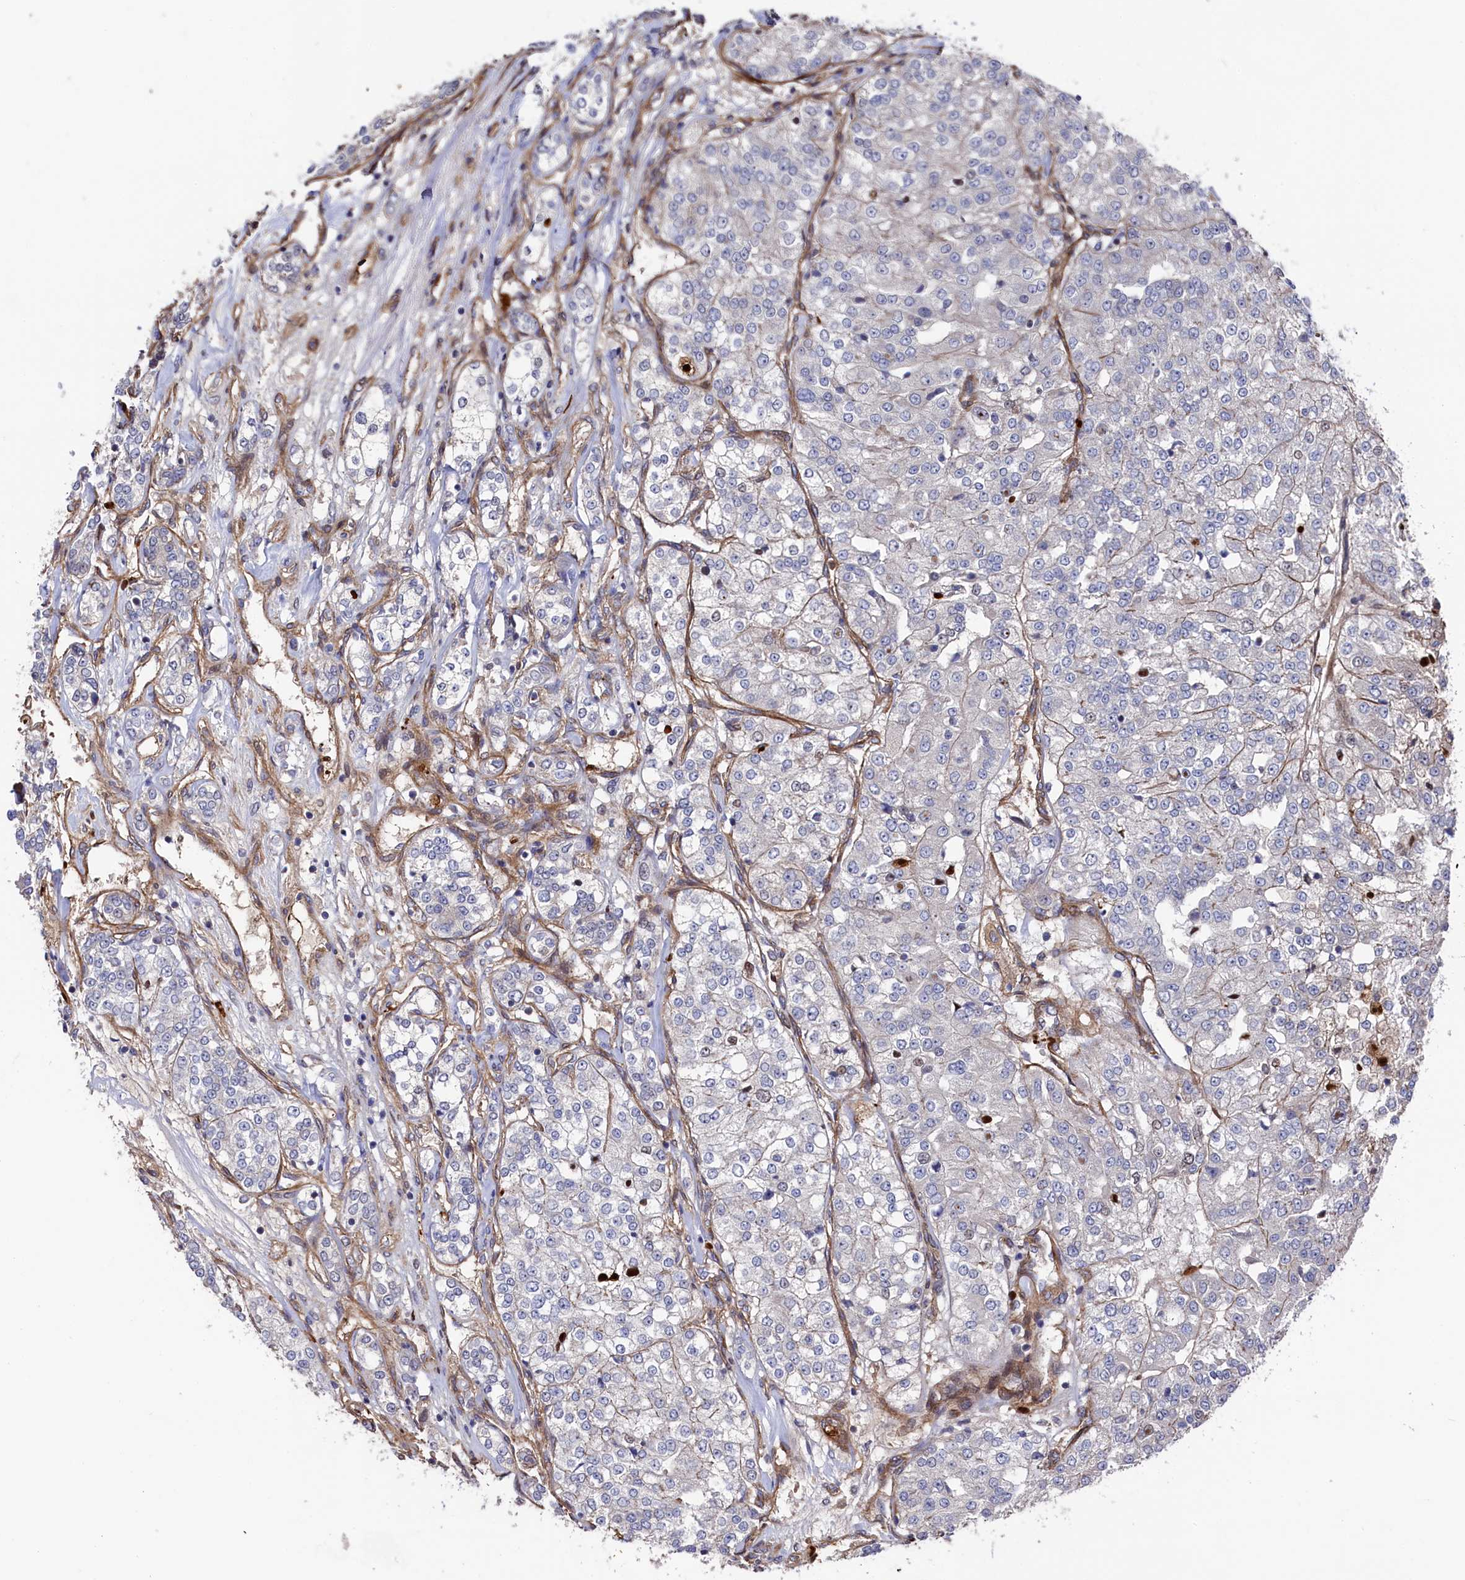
{"staining": {"intensity": "negative", "quantity": "none", "location": "none"}, "tissue": "renal cancer", "cell_type": "Tumor cells", "image_type": "cancer", "snomed": [{"axis": "morphology", "description": "Adenocarcinoma, NOS"}, {"axis": "topography", "description": "Kidney"}], "caption": "Immunohistochemistry of renal cancer shows no expression in tumor cells.", "gene": "ZNF891", "patient": {"sex": "female", "age": 63}}